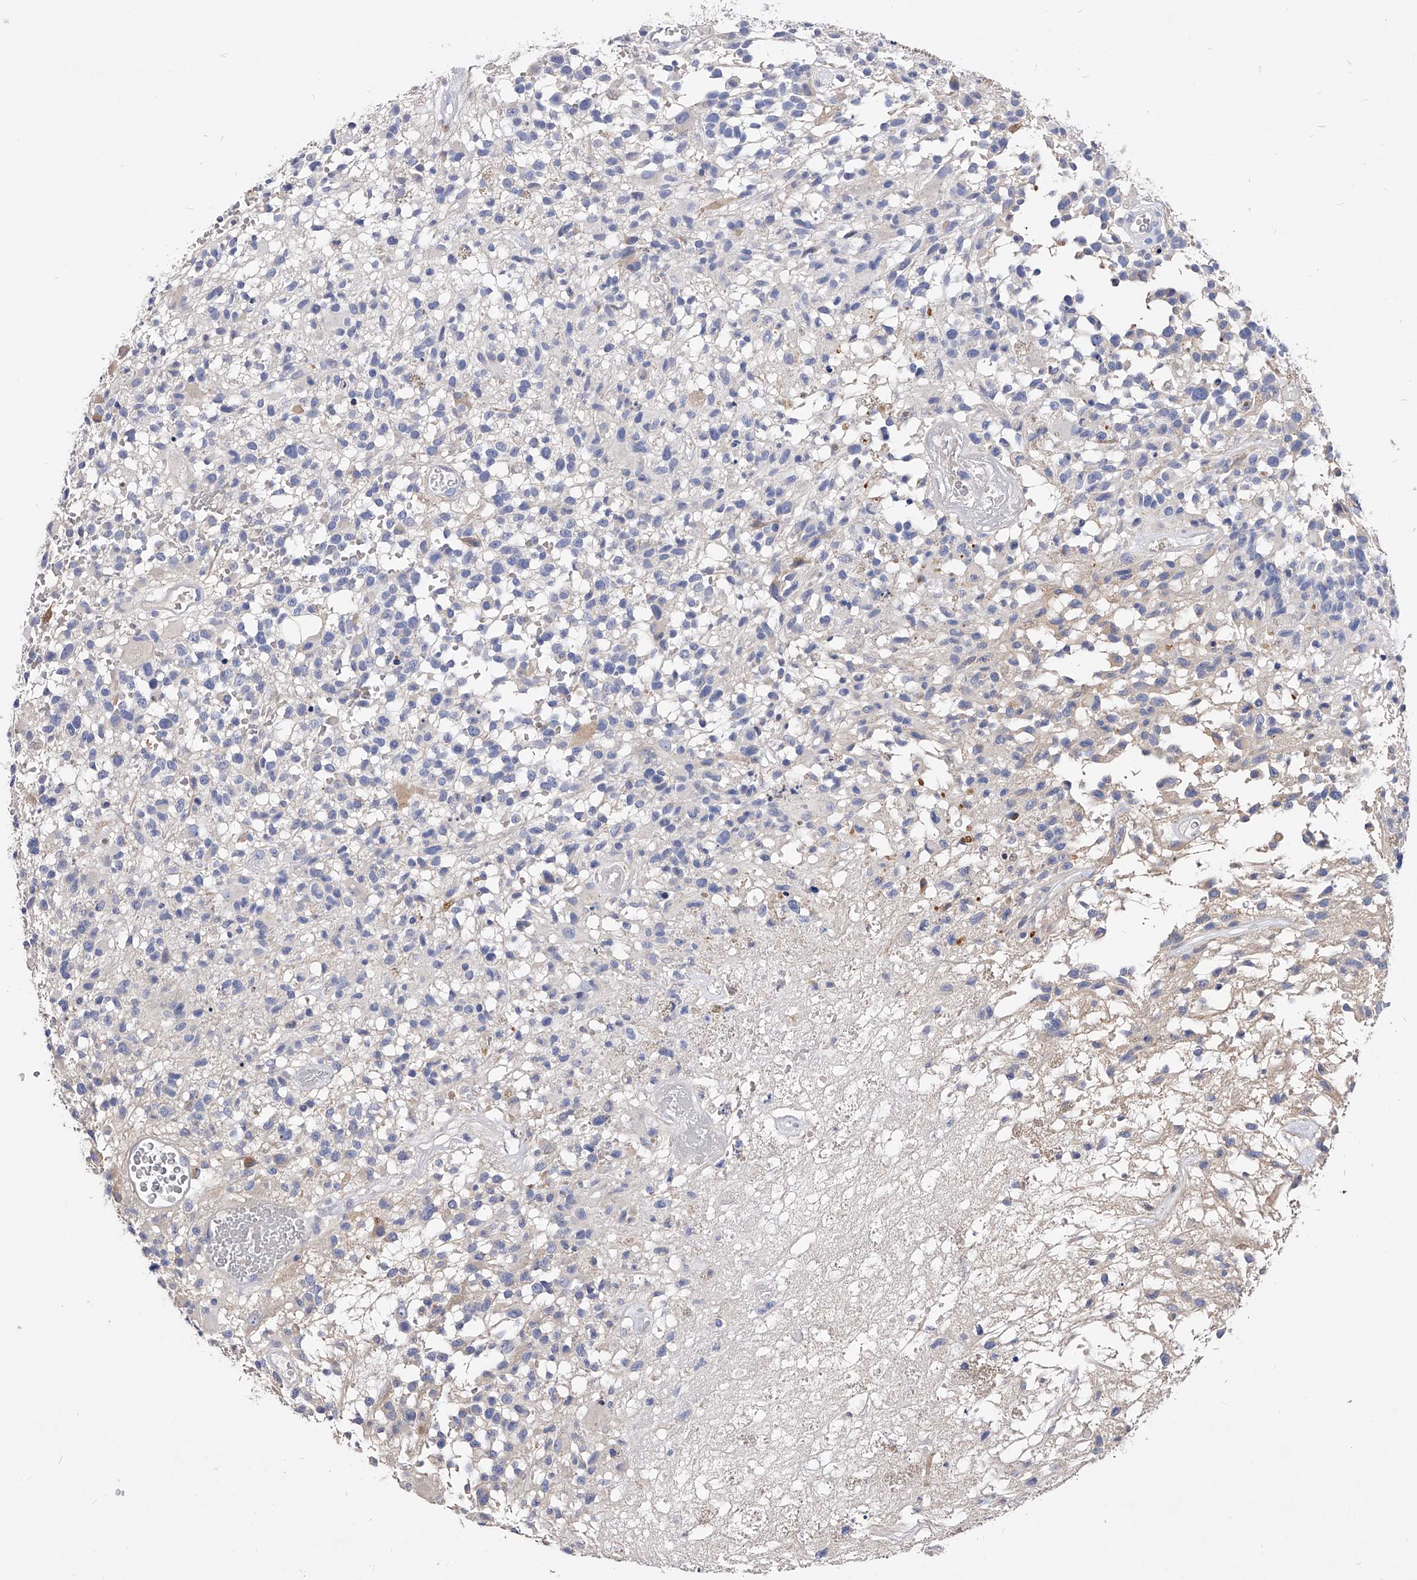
{"staining": {"intensity": "negative", "quantity": "none", "location": "none"}, "tissue": "glioma", "cell_type": "Tumor cells", "image_type": "cancer", "snomed": [{"axis": "morphology", "description": "Glioma, malignant, High grade"}, {"axis": "morphology", "description": "Glioblastoma, NOS"}, {"axis": "topography", "description": "Brain"}], "caption": "Immunohistochemistry histopathology image of human glioblastoma stained for a protein (brown), which shows no staining in tumor cells.", "gene": "APEH", "patient": {"sex": "male", "age": 60}}